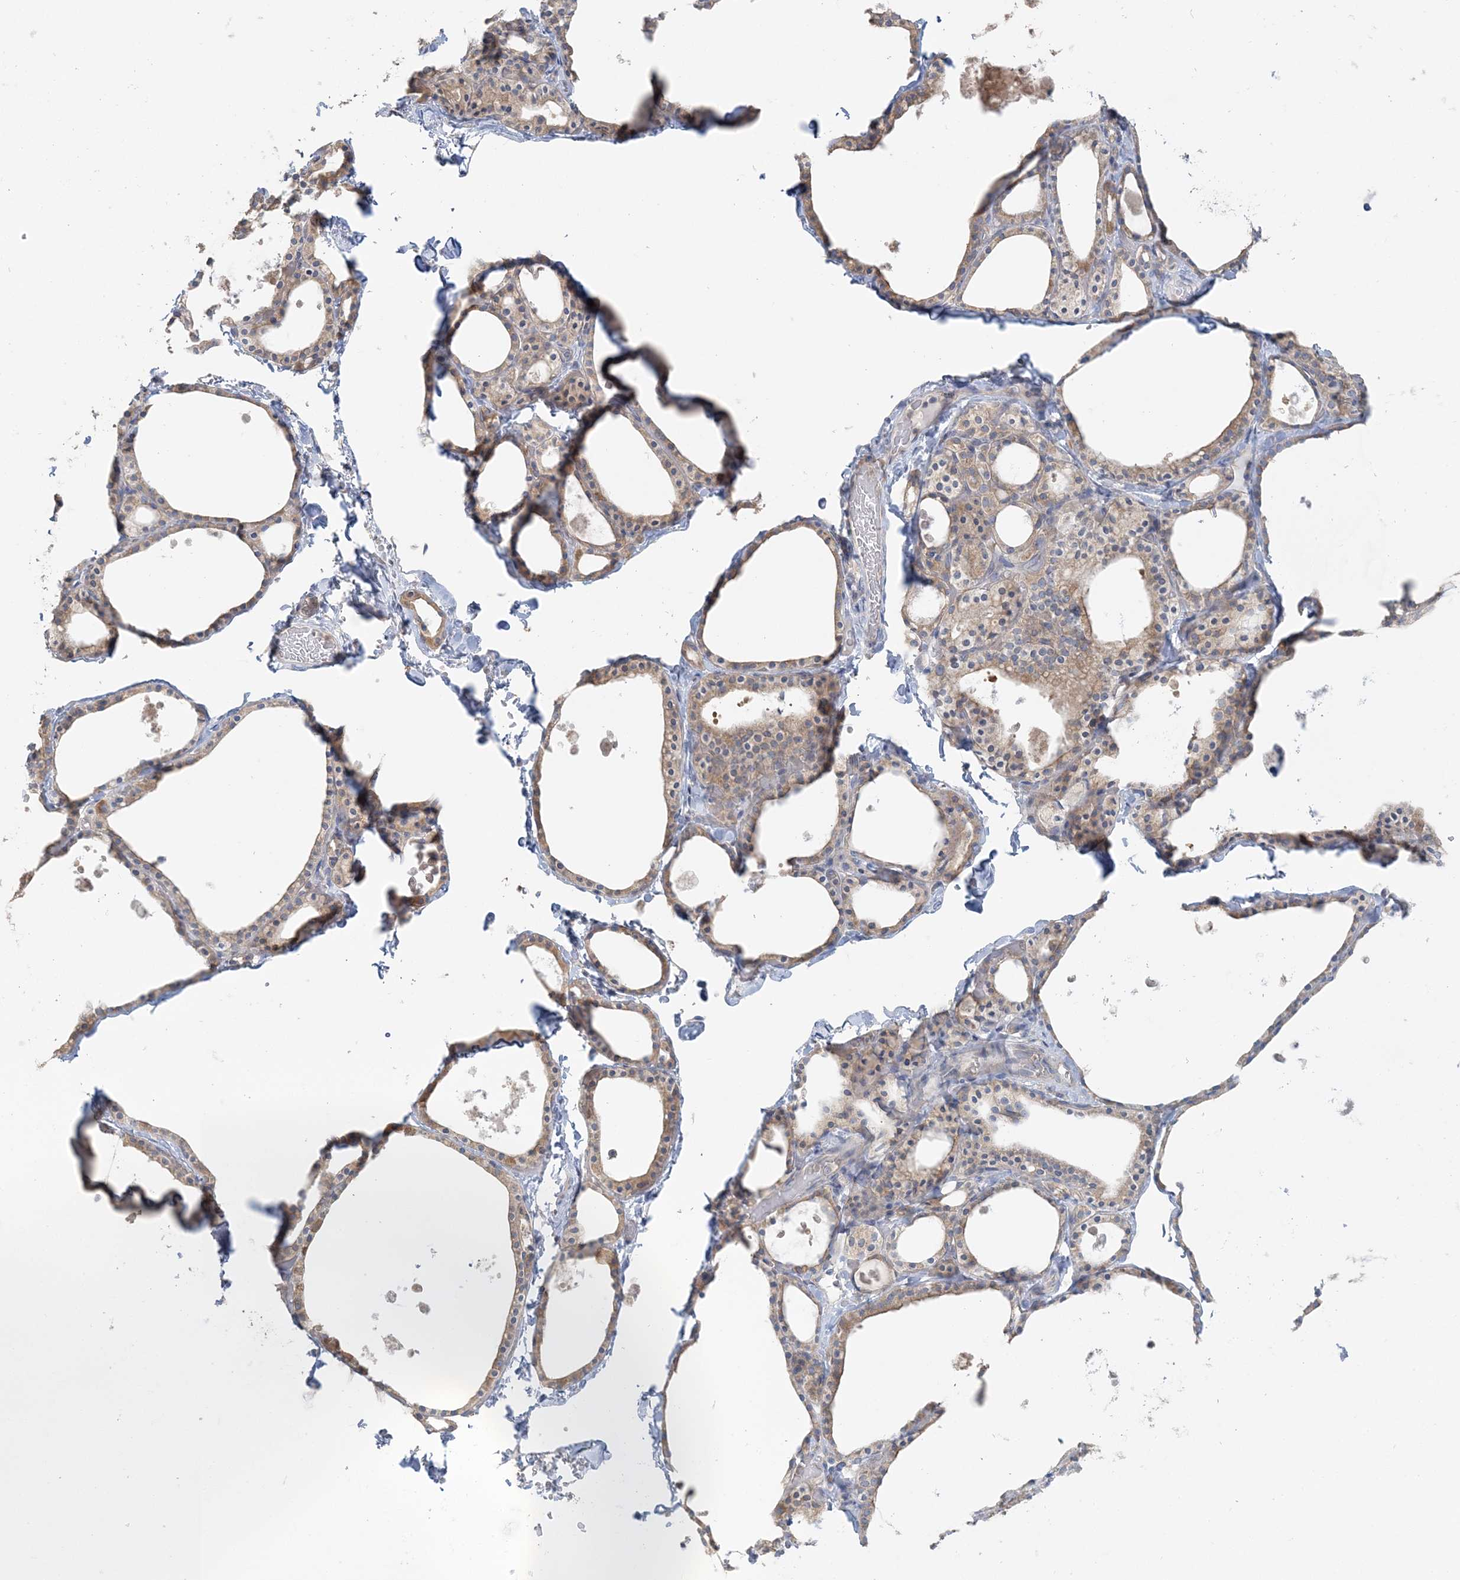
{"staining": {"intensity": "moderate", "quantity": ">75%", "location": "cytoplasmic/membranous"}, "tissue": "thyroid gland", "cell_type": "Glandular cells", "image_type": "normal", "snomed": [{"axis": "morphology", "description": "Normal tissue, NOS"}, {"axis": "topography", "description": "Thyroid gland"}], "caption": "Moderate cytoplasmic/membranous protein positivity is identified in about >75% of glandular cells in thyroid gland.", "gene": "TBC1D5", "patient": {"sex": "male", "age": 56}}